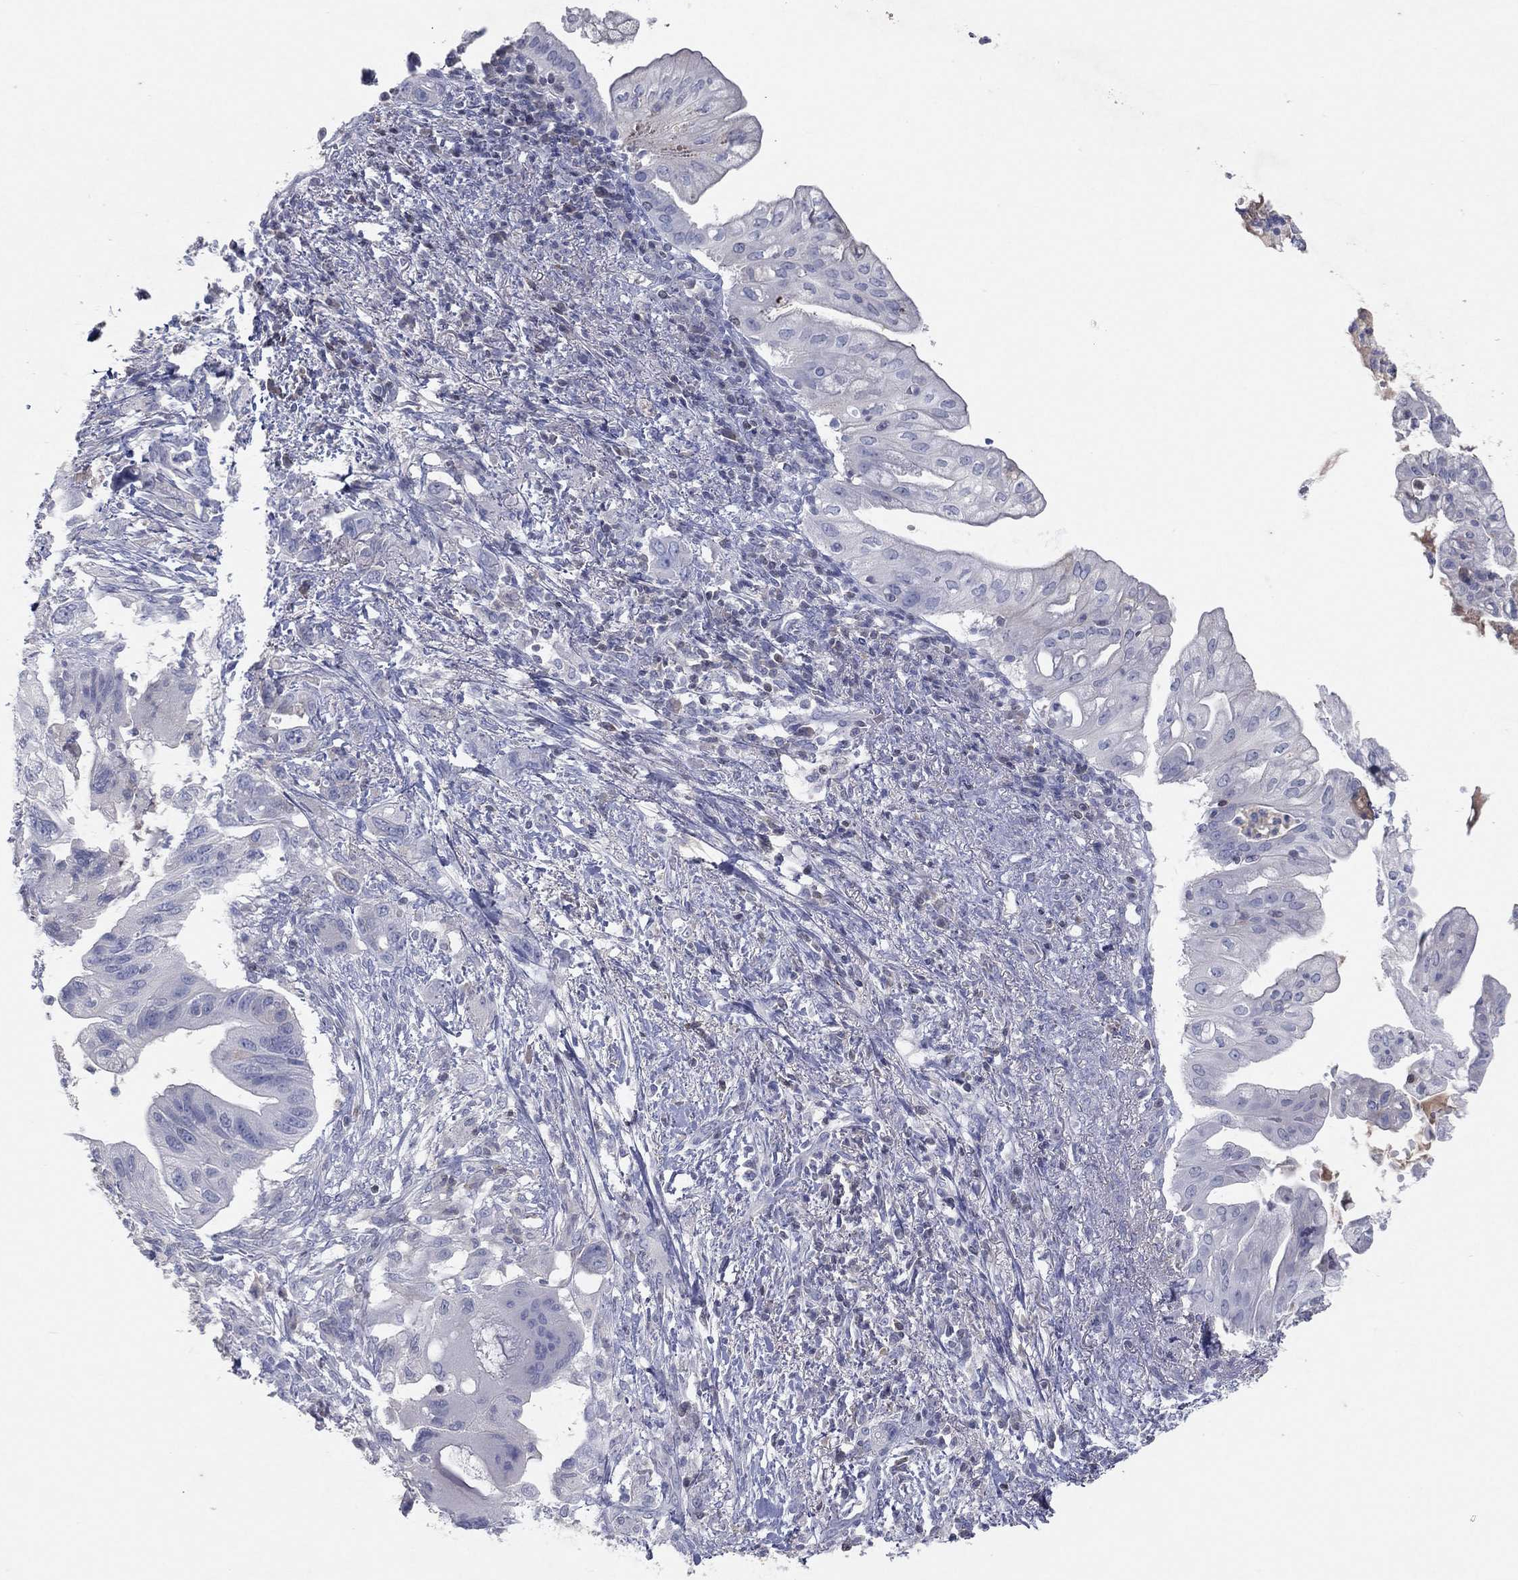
{"staining": {"intensity": "negative", "quantity": "none", "location": "none"}, "tissue": "pancreatic cancer", "cell_type": "Tumor cells", "image_type": "cancer", "snomed": [{"axis": "morphology", "description": "Adenocarcinoma, NOS"}, {"axis": "topography", "description": "Pancreas"}], "caption": "Protein analysis of pancreatic adenocarcinoma exhibits no significant expression in tumor cells. (DAB (3,3'-diaminobenzidine) IHC with hematoxylin counter stain).", "gene": "CPT1B", "patient": {"sex": "female", "age": 72}}